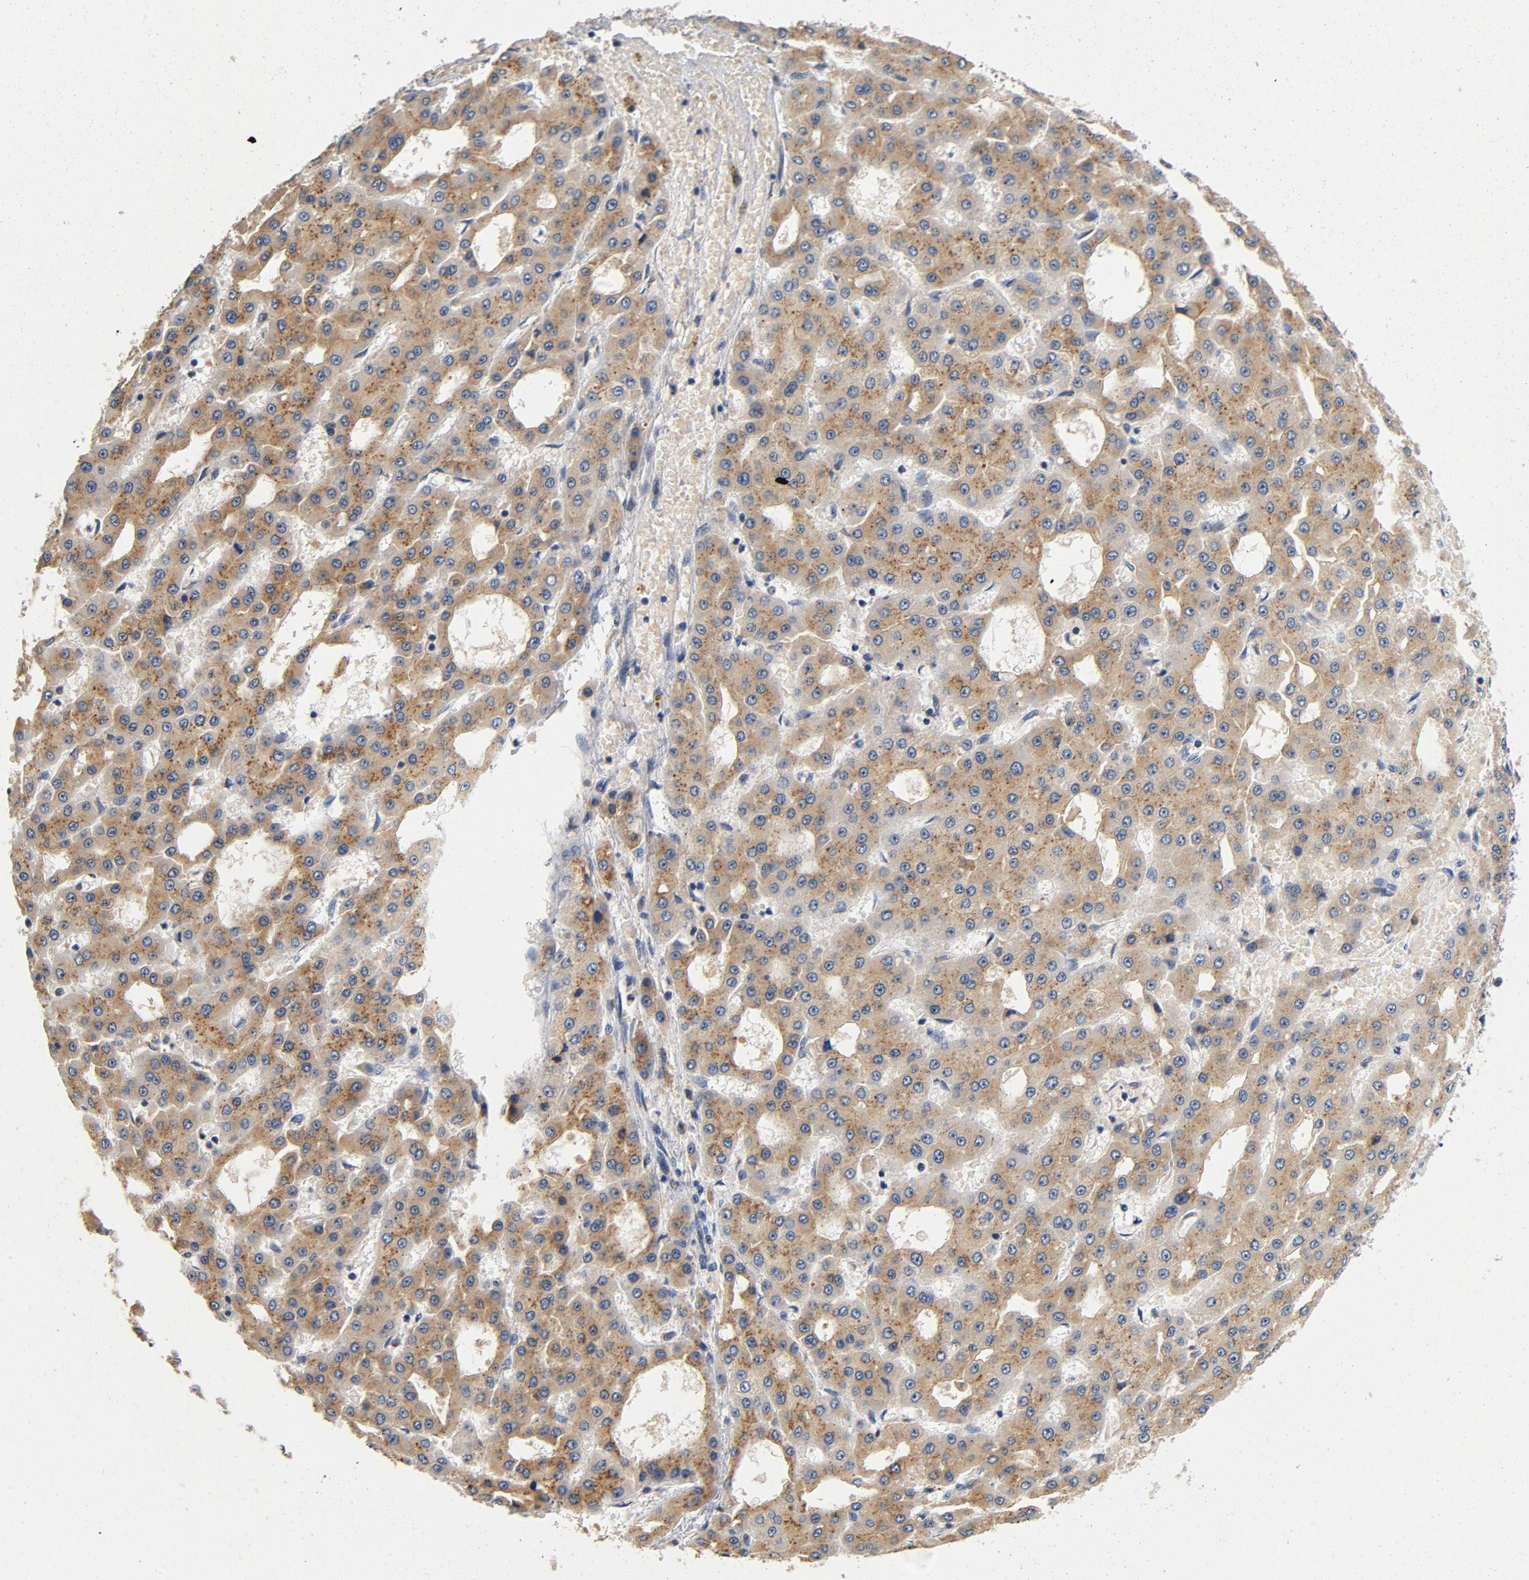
{"staining": {"intensity": "weak", "quantity": ">75%", "location": "cytoplasmic/membranous"}, "tissue": "liver cancer", "cell_type": "Tumor cells", "image_type": "cancer", "snomed": [{"axis": "morphology", "description": "Carcinoma, Hepatocellular, NOS"}, {"axis": "topography", "description": "Liver"}], "caption": "Immunohistochemical staining of human hepatocellular carcinoma (liver) reveals weak cytoplasmic/membranous protein staining in approximately >75% of tumor cells.", "gene": "LMAN2", "patient": {"sex": "male", "age": 47}}